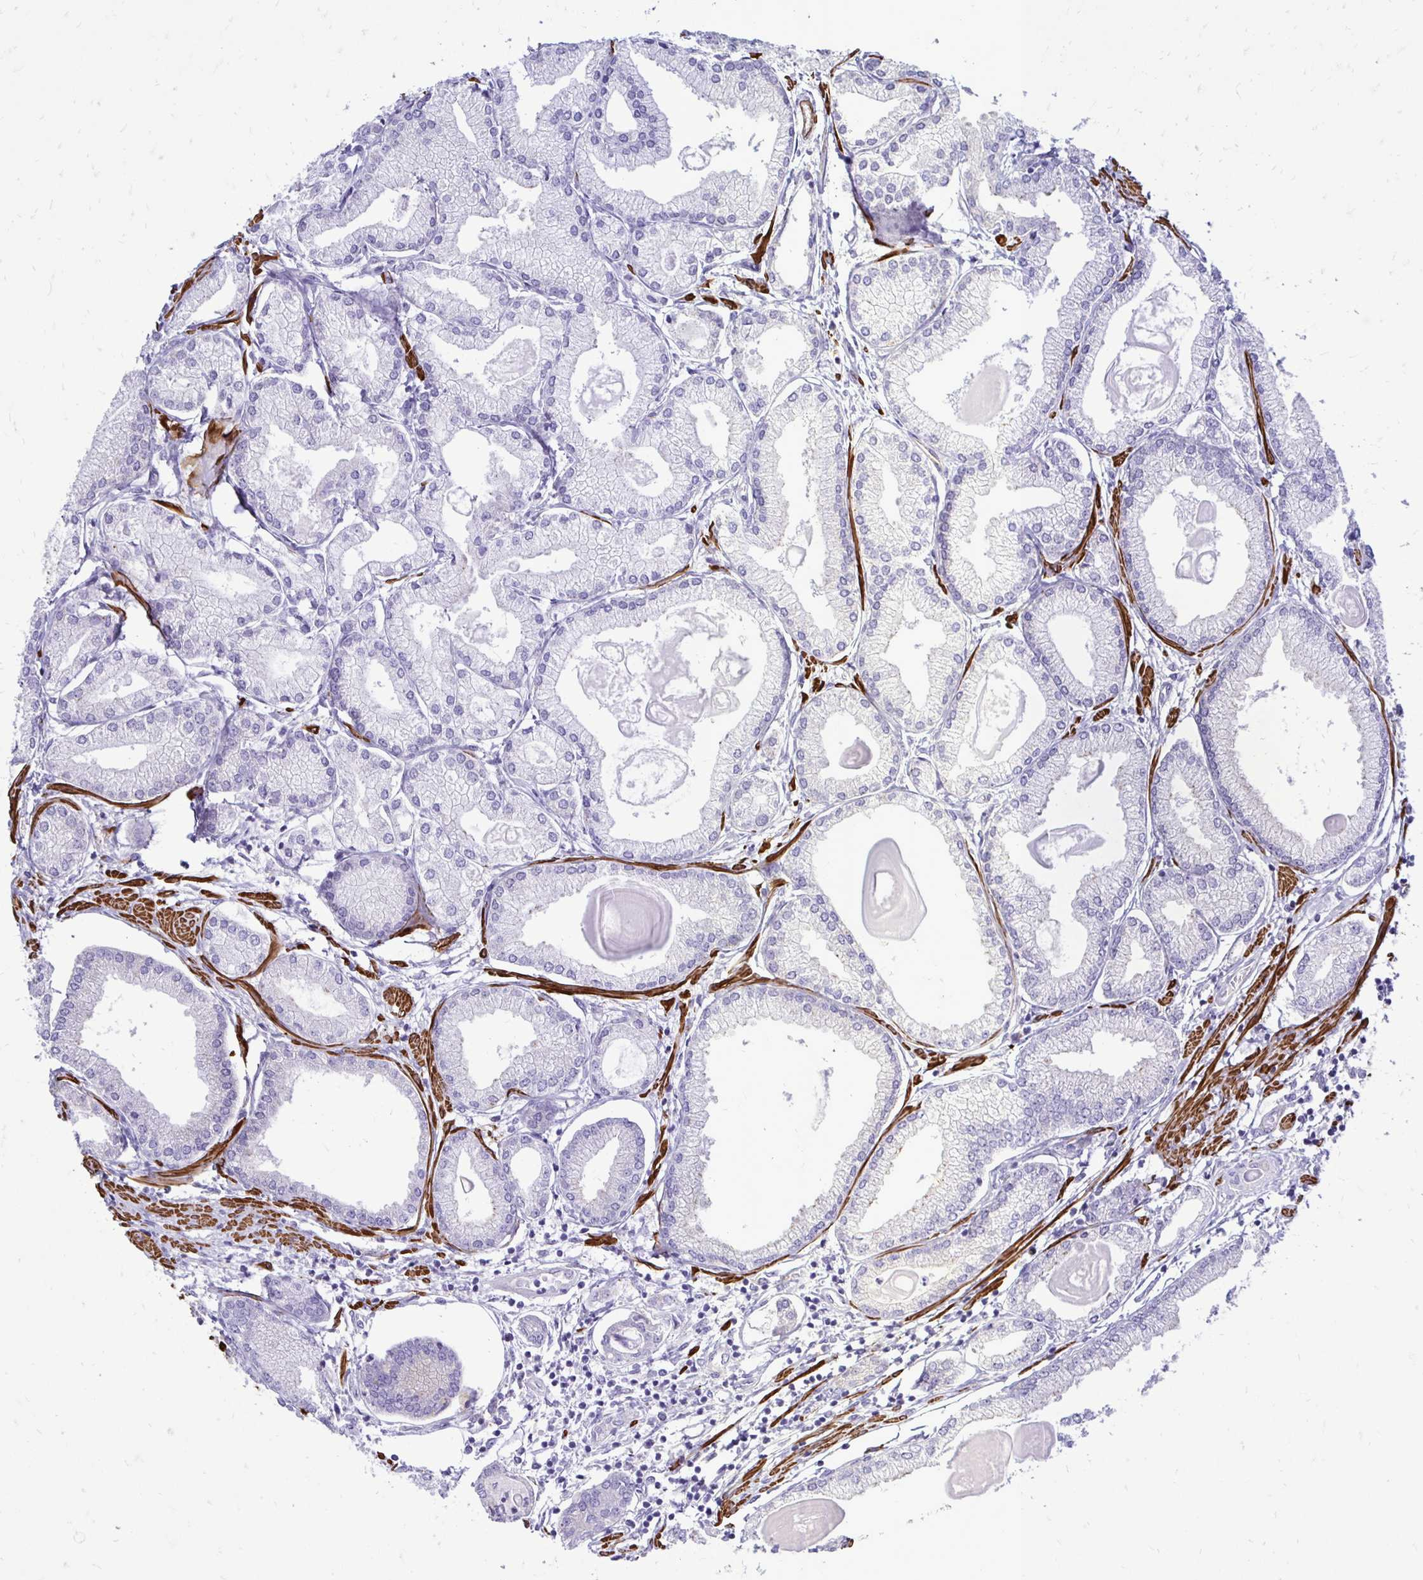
{"staining": {"intensity": "negative", "quantity": "none", "location": "none"}, "tissue": "prostate cancer", "cell_type": "Tumor cells", "image_type": "cancer", "snomed": [{"axis": "morphology", "description": "Adenocarcinoma, High grade"}, {"axis": "topography", "description": "Prostate"}], "caption": "A photomicrograph of adenocarcinoma (high-grade) (prostate) stained for a protein shows no brown staining in tumor cells. Brightfield microscopy of immunohistochemistry (IHC) stained with DAB (brown) and hematoxylin (blue), captured at high magnification.", "gene": "CTPS1", "patient": {"sex": "male", "age": 68}}